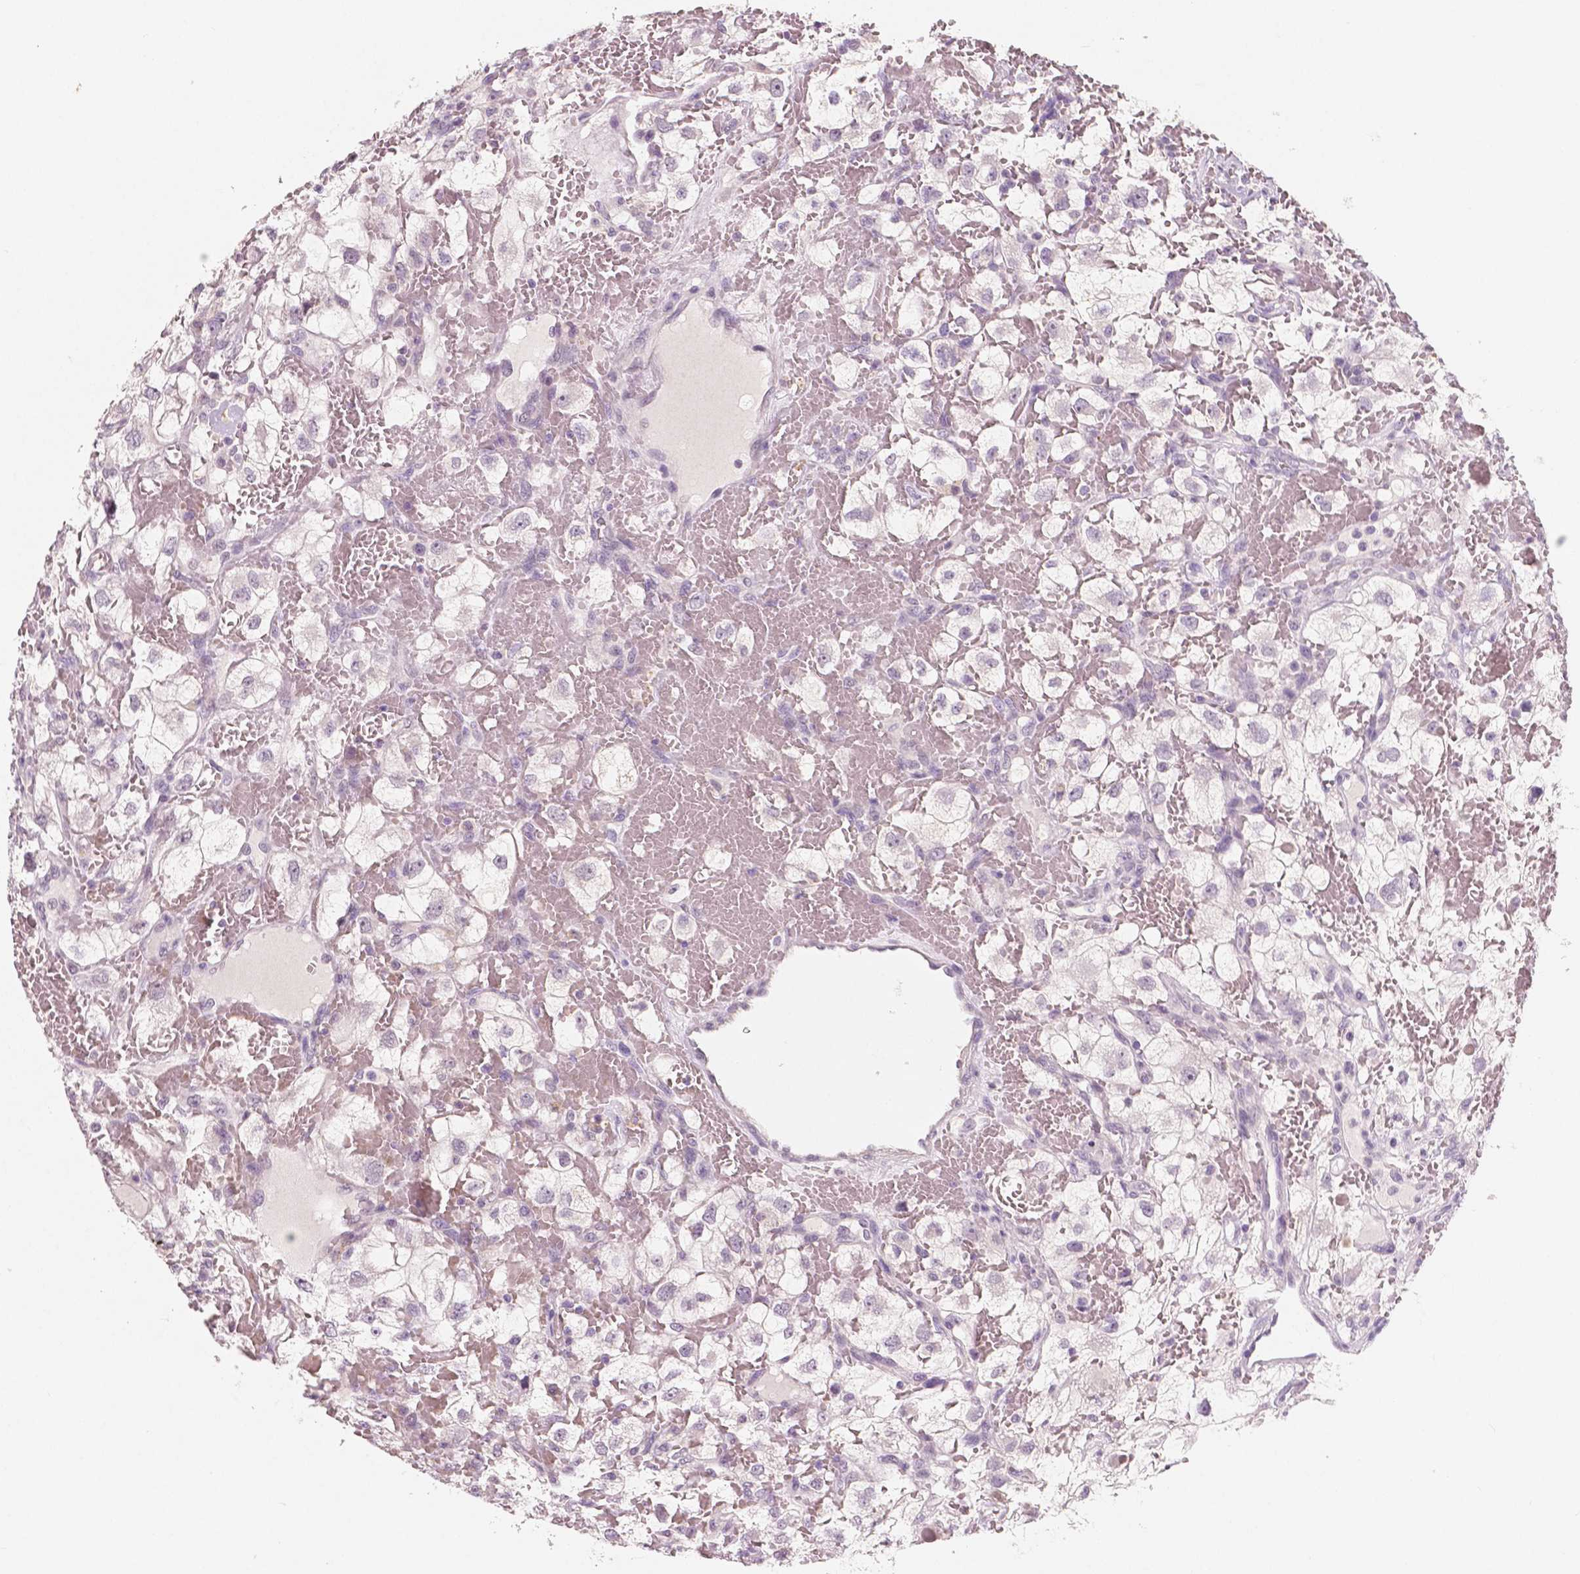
{"staining": {"intensity": "negative", "quantity": "none", "location": "none"}, "tissue": "renal cancer", "cell_type": "Tumor cells", "image_type": "cancer", "snomed": [{"axis": "morphology", "description": "Adenocarcinoma, NOS"}, {"axis": "topography", "description": "Kidney"}], "caption": "Tumor cells show no significant protein positivity in renal cancer (adenocarcinoma).", "gene": "RNASE7", "patient": {"sex": "male", "age": 59}}